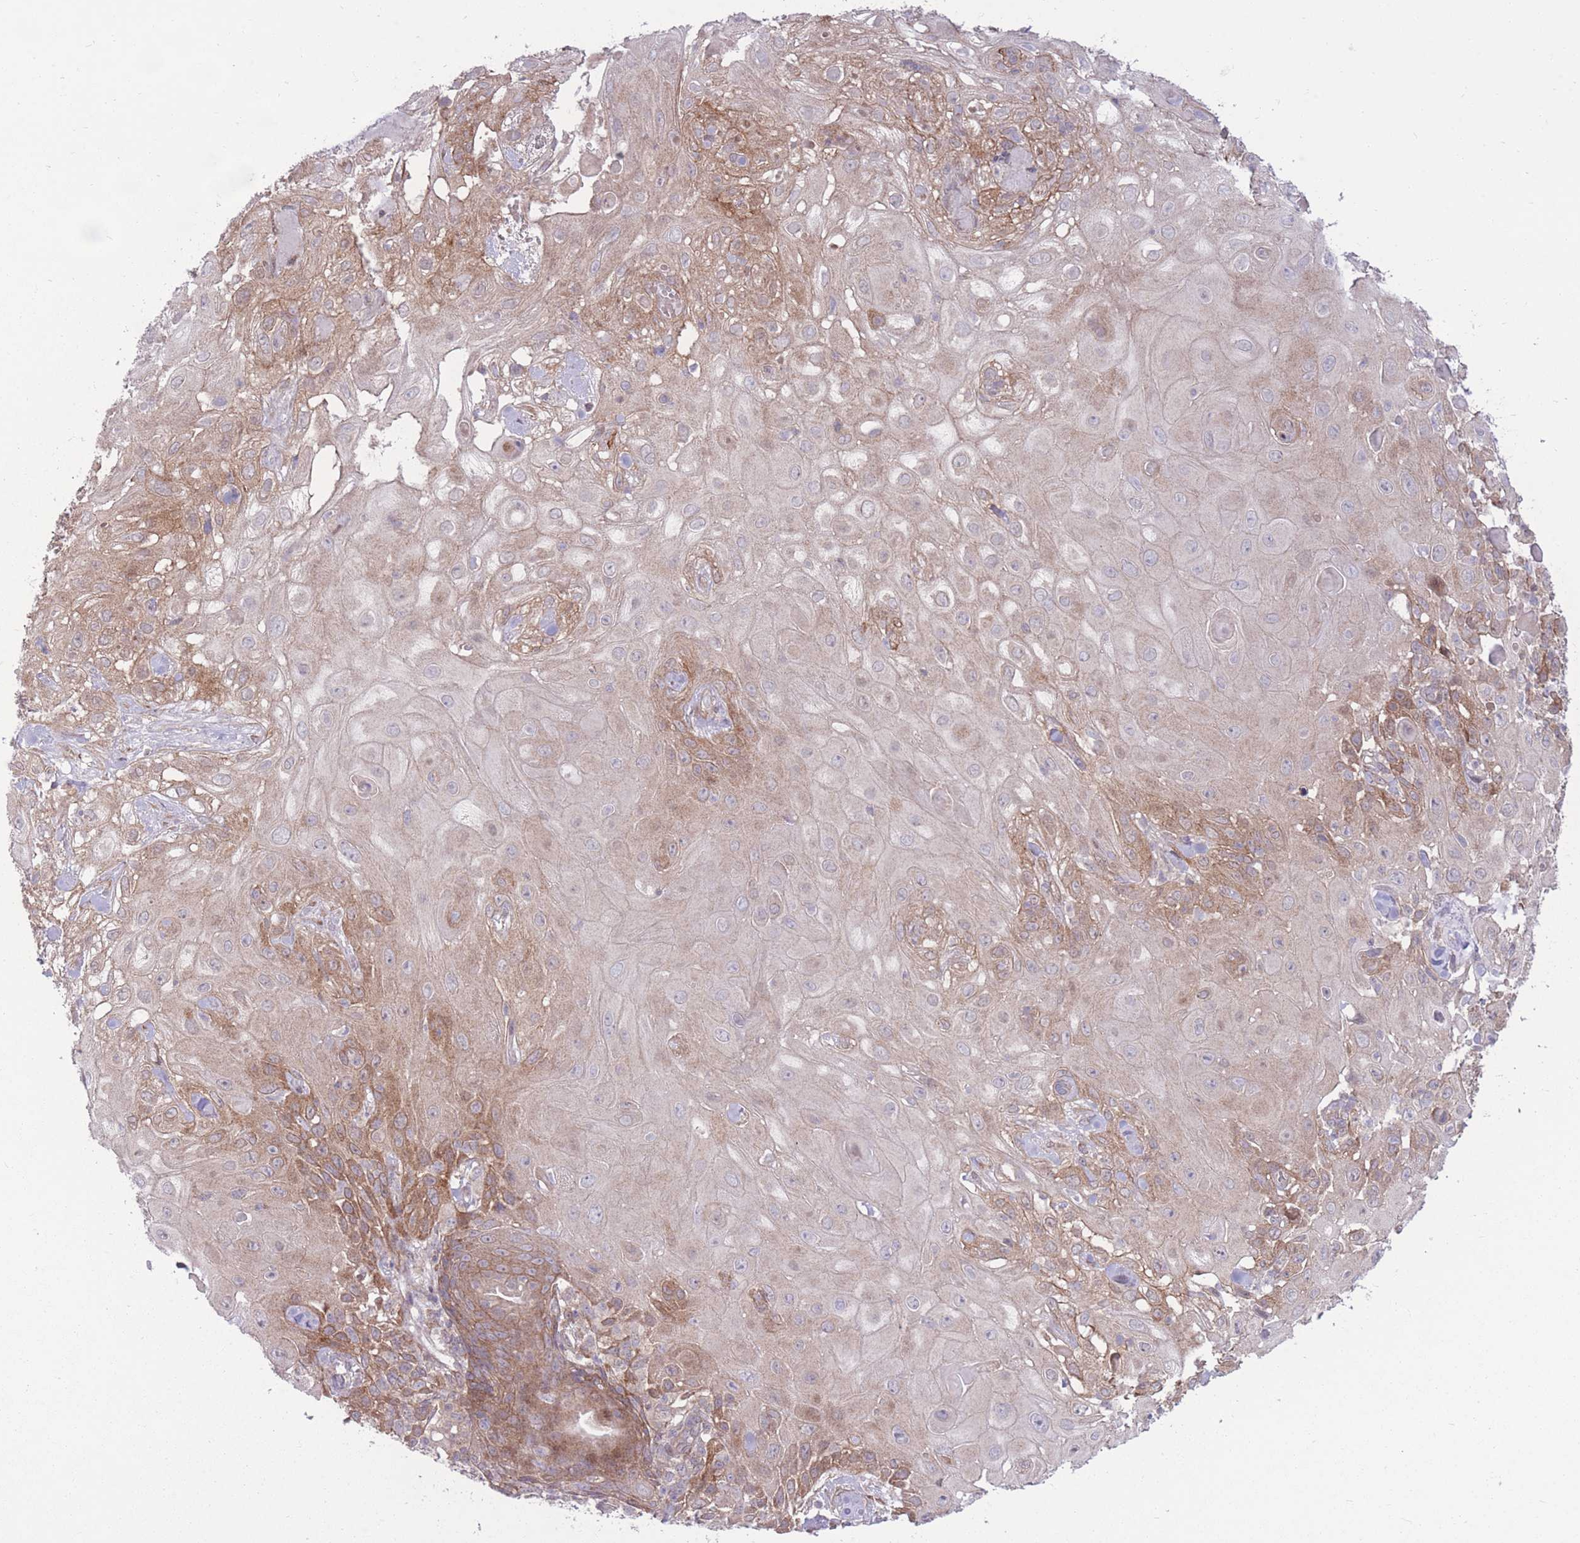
{"staining": {"intensity": "moderate", "quantity": "25%-75%", "location": "cytoplasmic/membranous"}, "tissue": "skin cancer", "cell_type": "Tumor cells", "image_type": "cancer", "snomed": [{"axis": "morphology", "description": "Normal tissue, NOS"}, {"axis": "morphology", "description": "Squamous cell carcinoma, NOS"}, {"axis": "topography", "description": "Skin"}, {"axis": "topography", "description": "Cartilage tissue"}], "caption": "Squamous cell carcinoma (skin) stained for a protein (brown) shows moderate cytoplasmic/membranous positive positivity in approximately 25%-75% of tumor cells.", "gene": "RIC8A", "patient": {"sex": "female", "age": 79}}